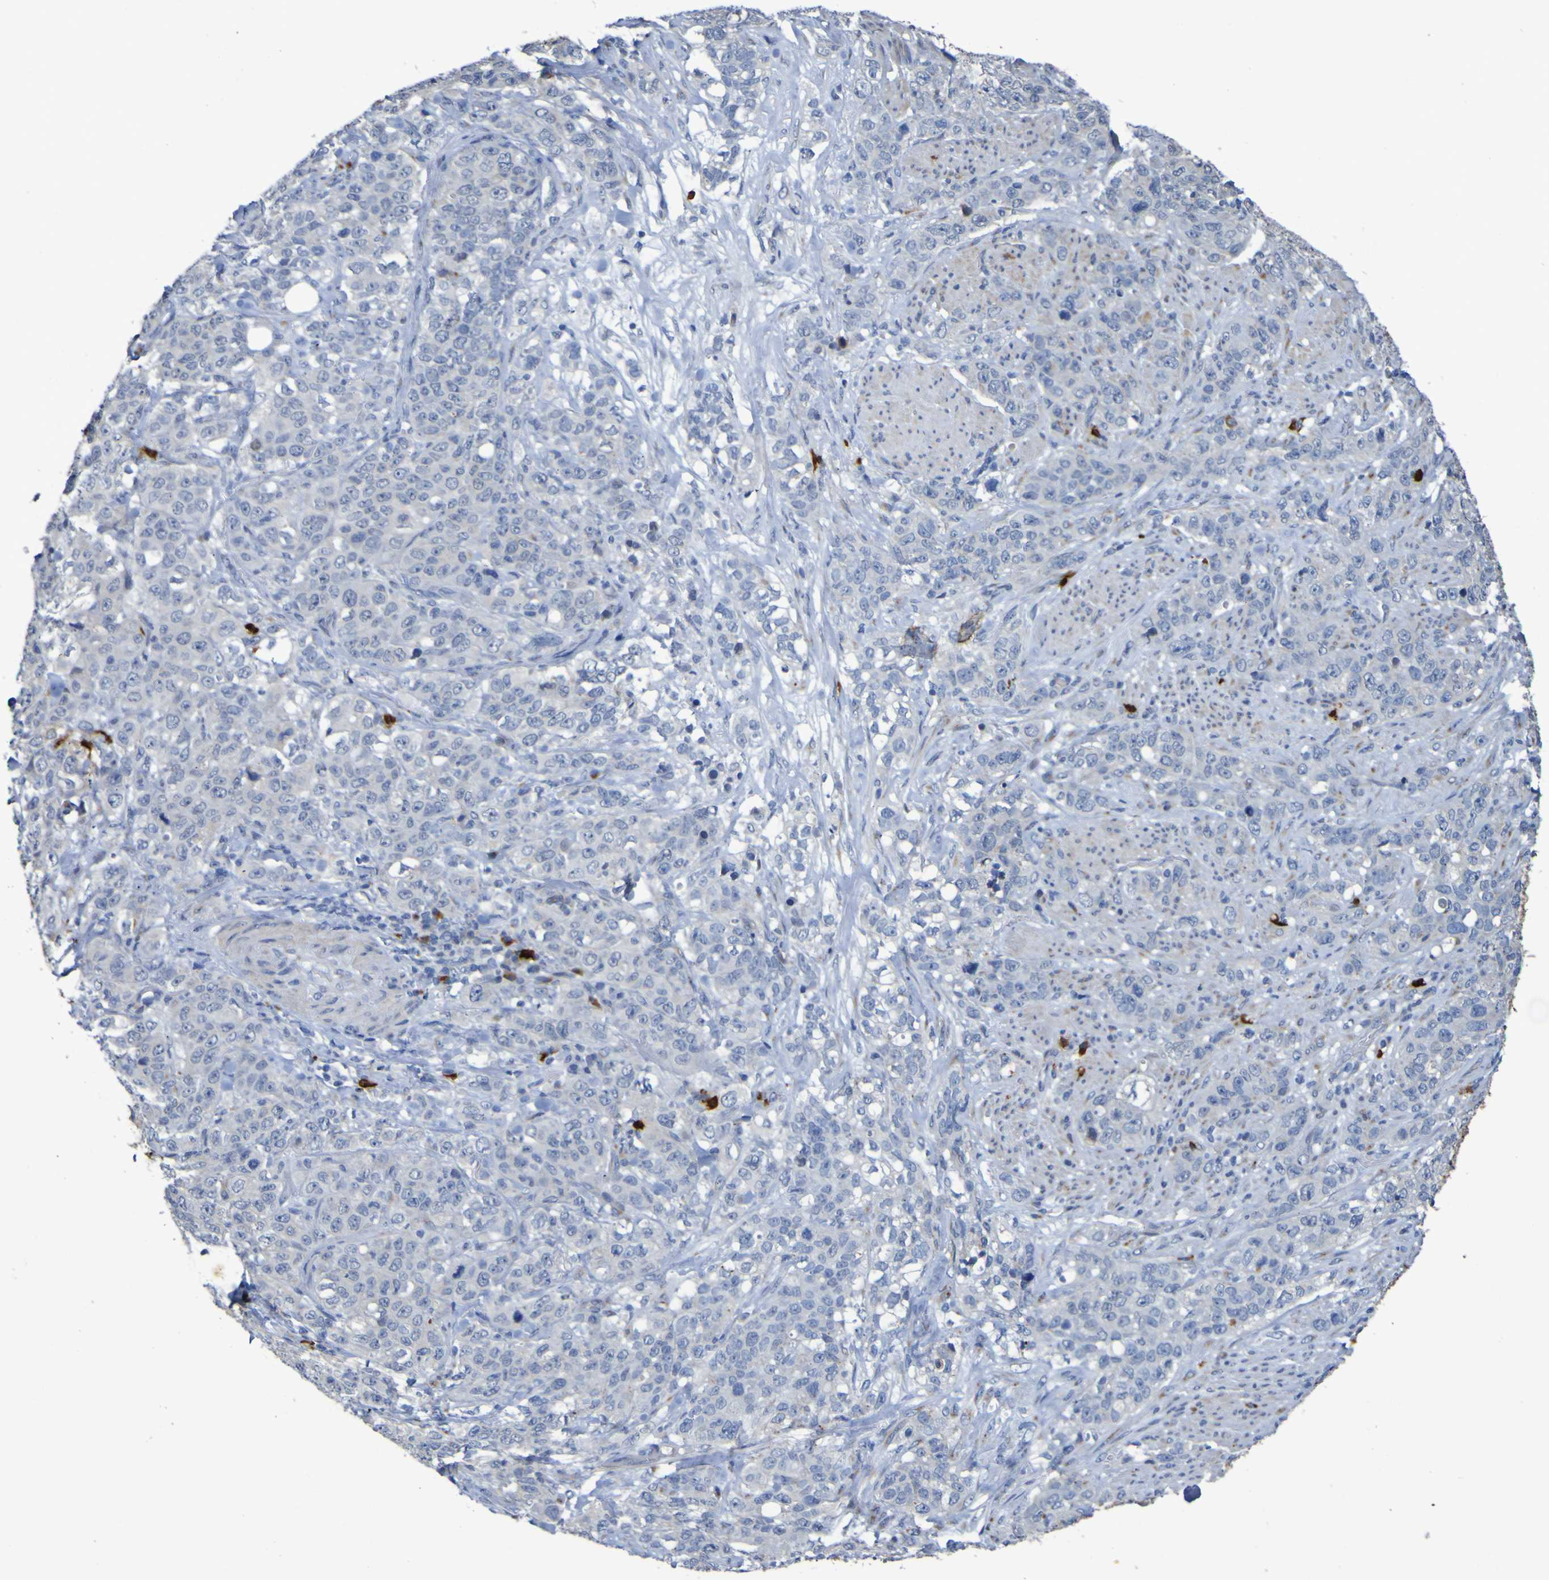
{"staining": {"intensity": "negative", "quantity": "none", "location": "none"}, "tissue": "stomach cancer", "cell_type": "Tumor cells", "image_type": "cancer", "snomed": [{"axis": "morphology", "description": "Adenocarcinoma, NOS"}, {"axis": "topography", "description": "Stomach"}], "caption": "High magnification brightfield microscopy of adenocarcinoma (stomach) stained with DAB (brown) and counterstained with hematoxylin (blue): tumor cells show no significant positivity.", "gene": "C11orf24", "patient": {"sex": "male", "age": 48}}